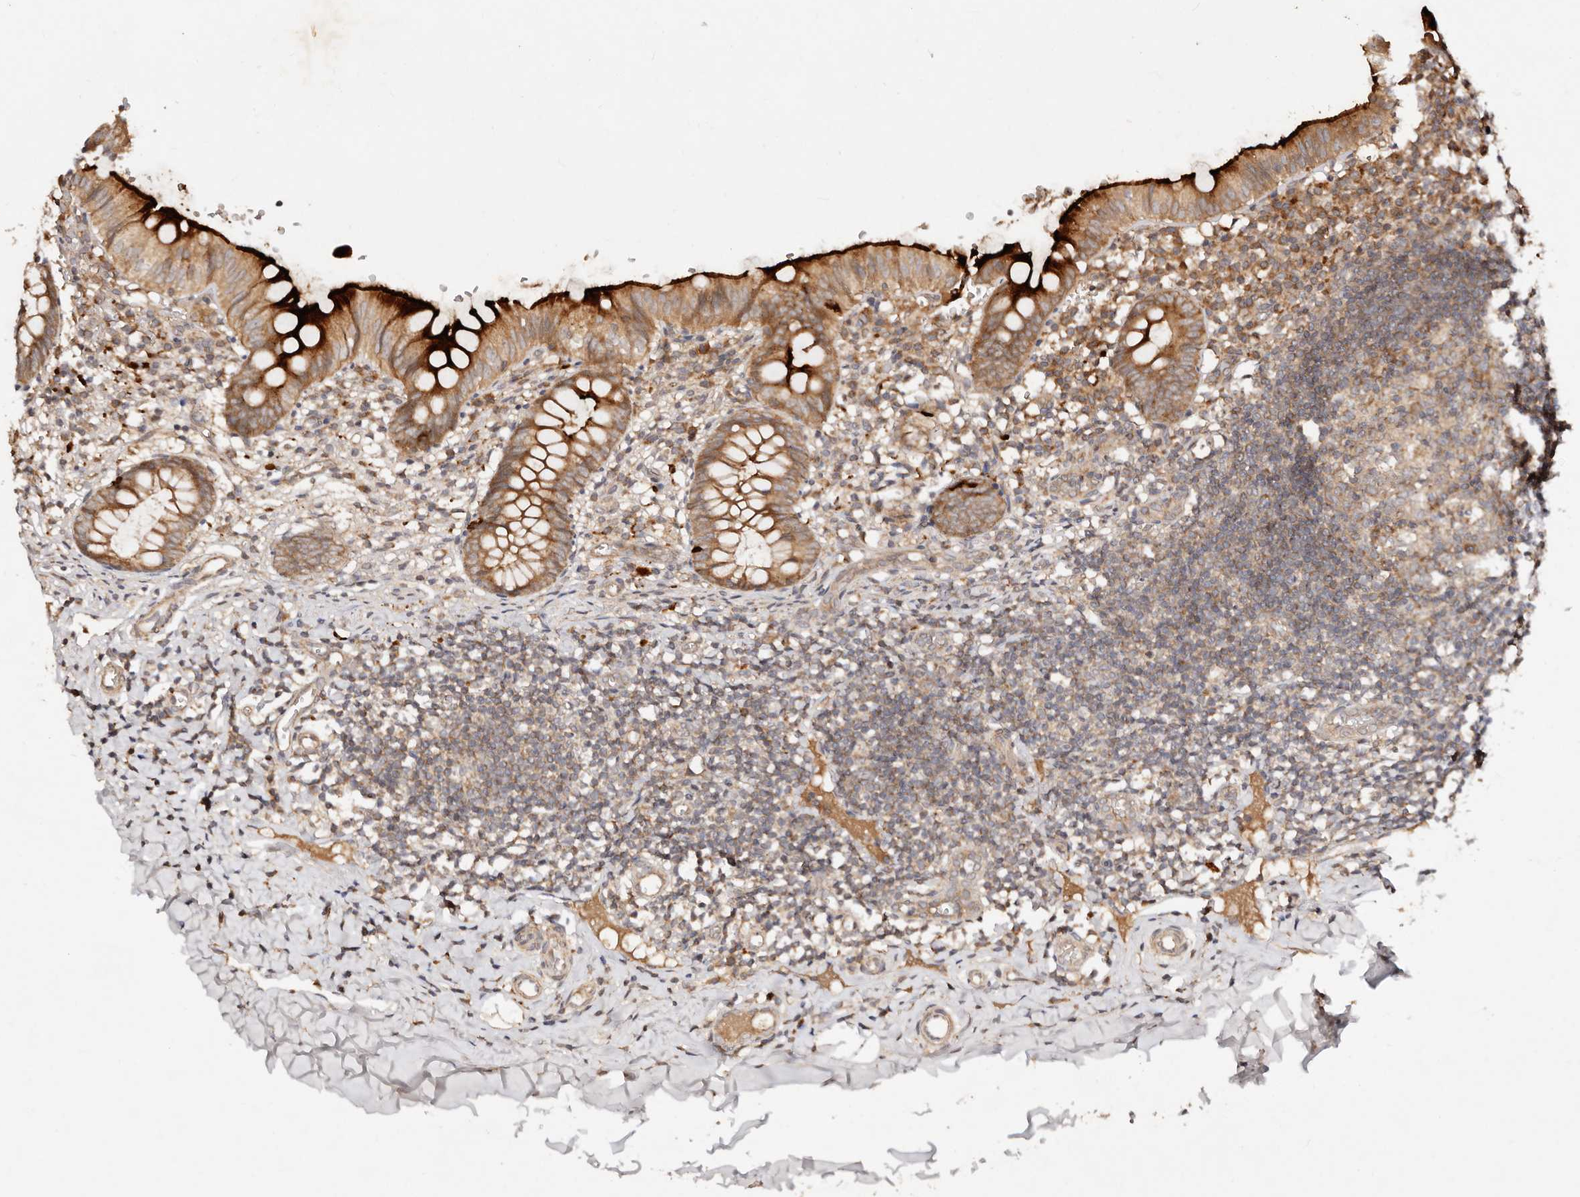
{"staining": {"intensity": "strong", "quantity": ">75%", "location": "cytoplasmic/membranous"}, "tissue": "appendix", "cell_type": "Glandular cells", "image_type": "normal", "snomed": [{"axis": "morphology", "description": "Normal tissue, NOS"}, {"axis": "topography", "description": "Appendix"}], "caption": "DAB (3,3'-diaminobenzidine) immunohistochemical staining of benign appendix reveals strong cytoplasmic/membranous protein expression in approximately >75% of glandular cells.", "gene": "DENND11", "patient": {"sex": "male", "age": 8}}